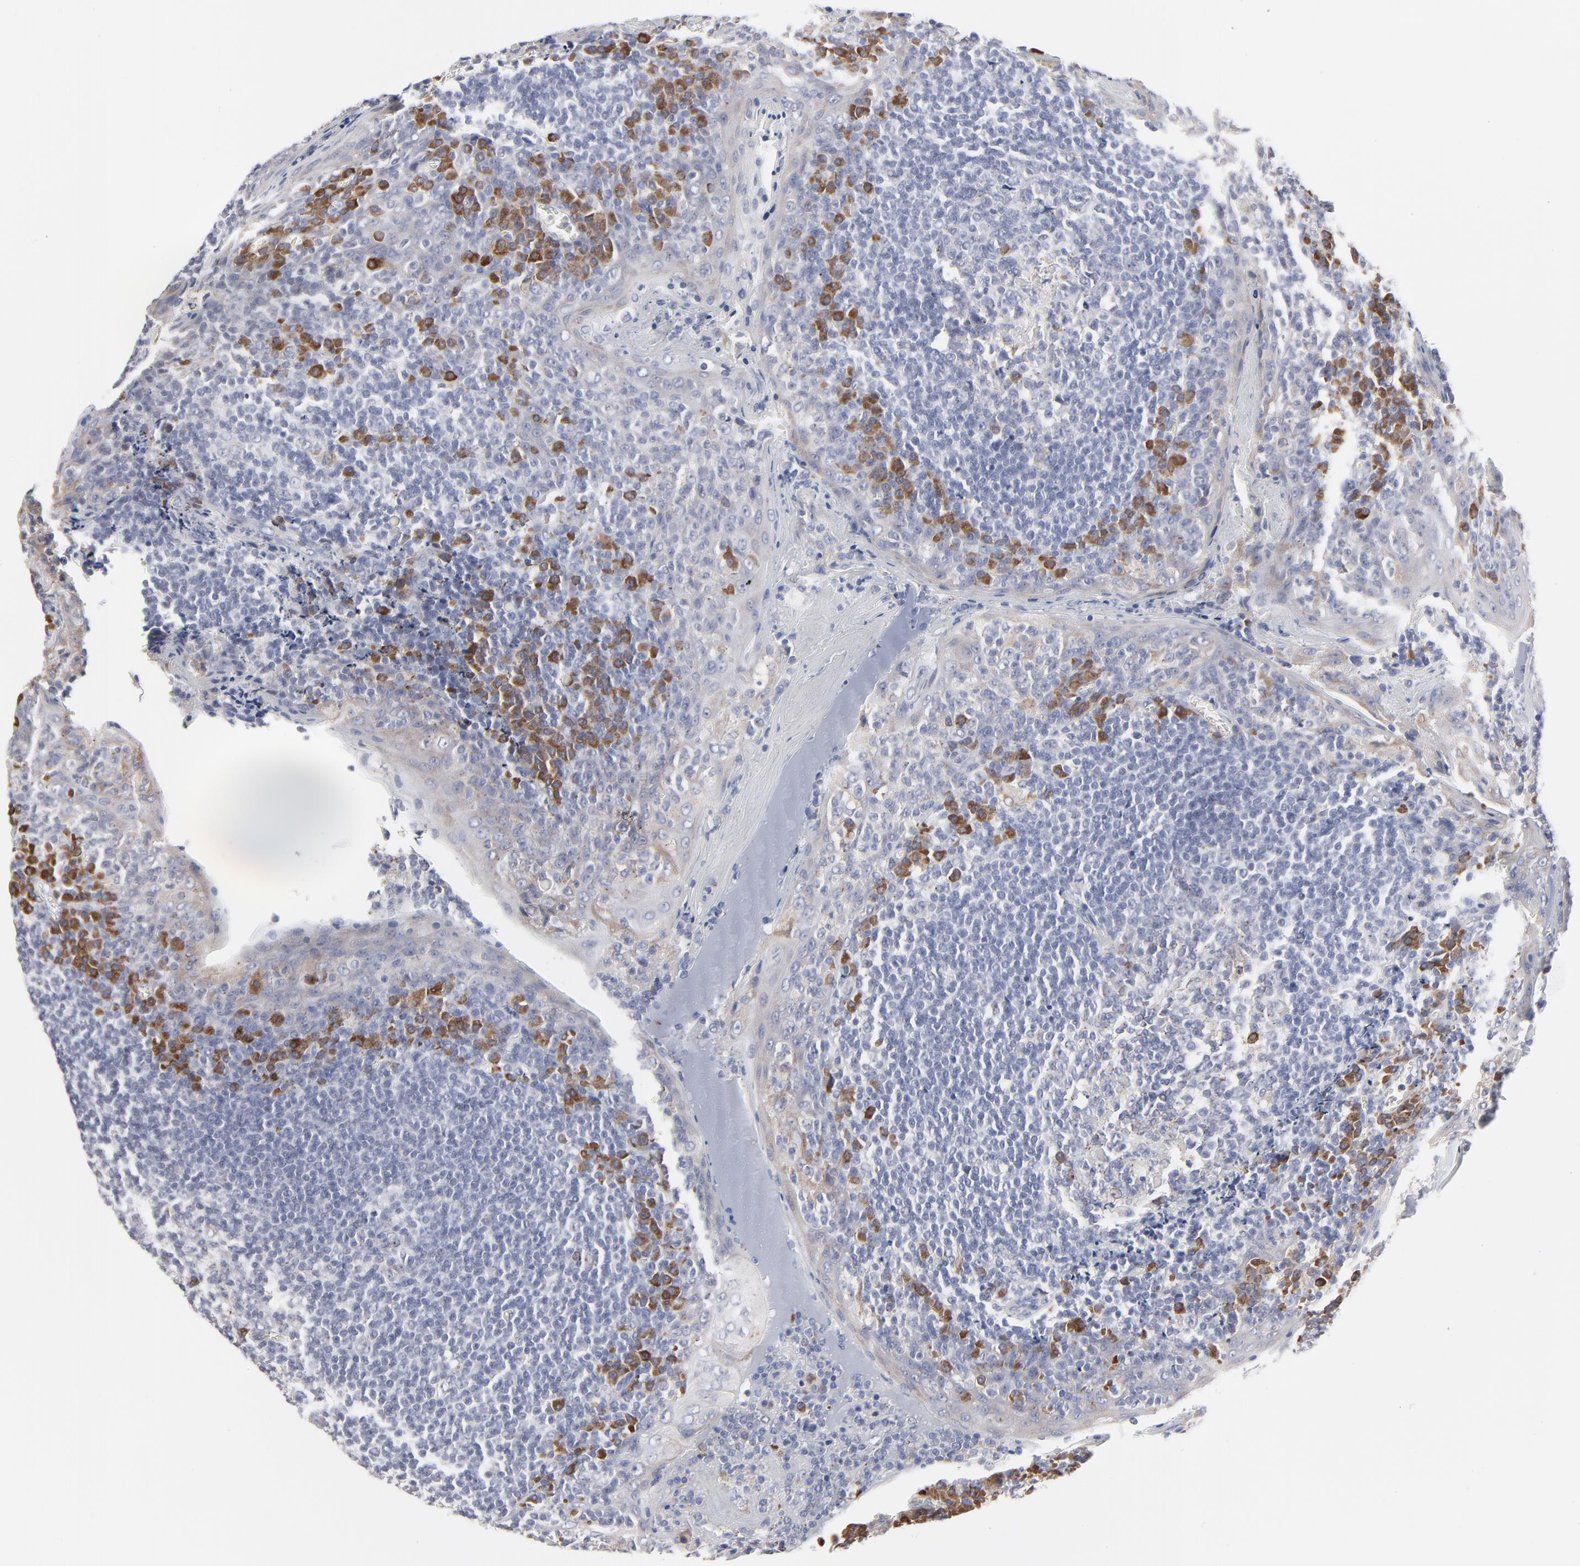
{"staining": {"intensity": "negative", "quantity": "none", "location": "none"}, "tissue": "tonsil", "cell_type": "Germinal center cells", "image_type": "normal", "snomed": [{"axis": "morphology", "description": "Normal tissue, NOS"}, {"axis": "topography", "description": "Tonsil"}], "caption": "Histopathology image shows no protein positivity in germinal center cells of benign tonsil.", "gene": "TRIM22", "patient": {"sex": "male", "age": 31}}